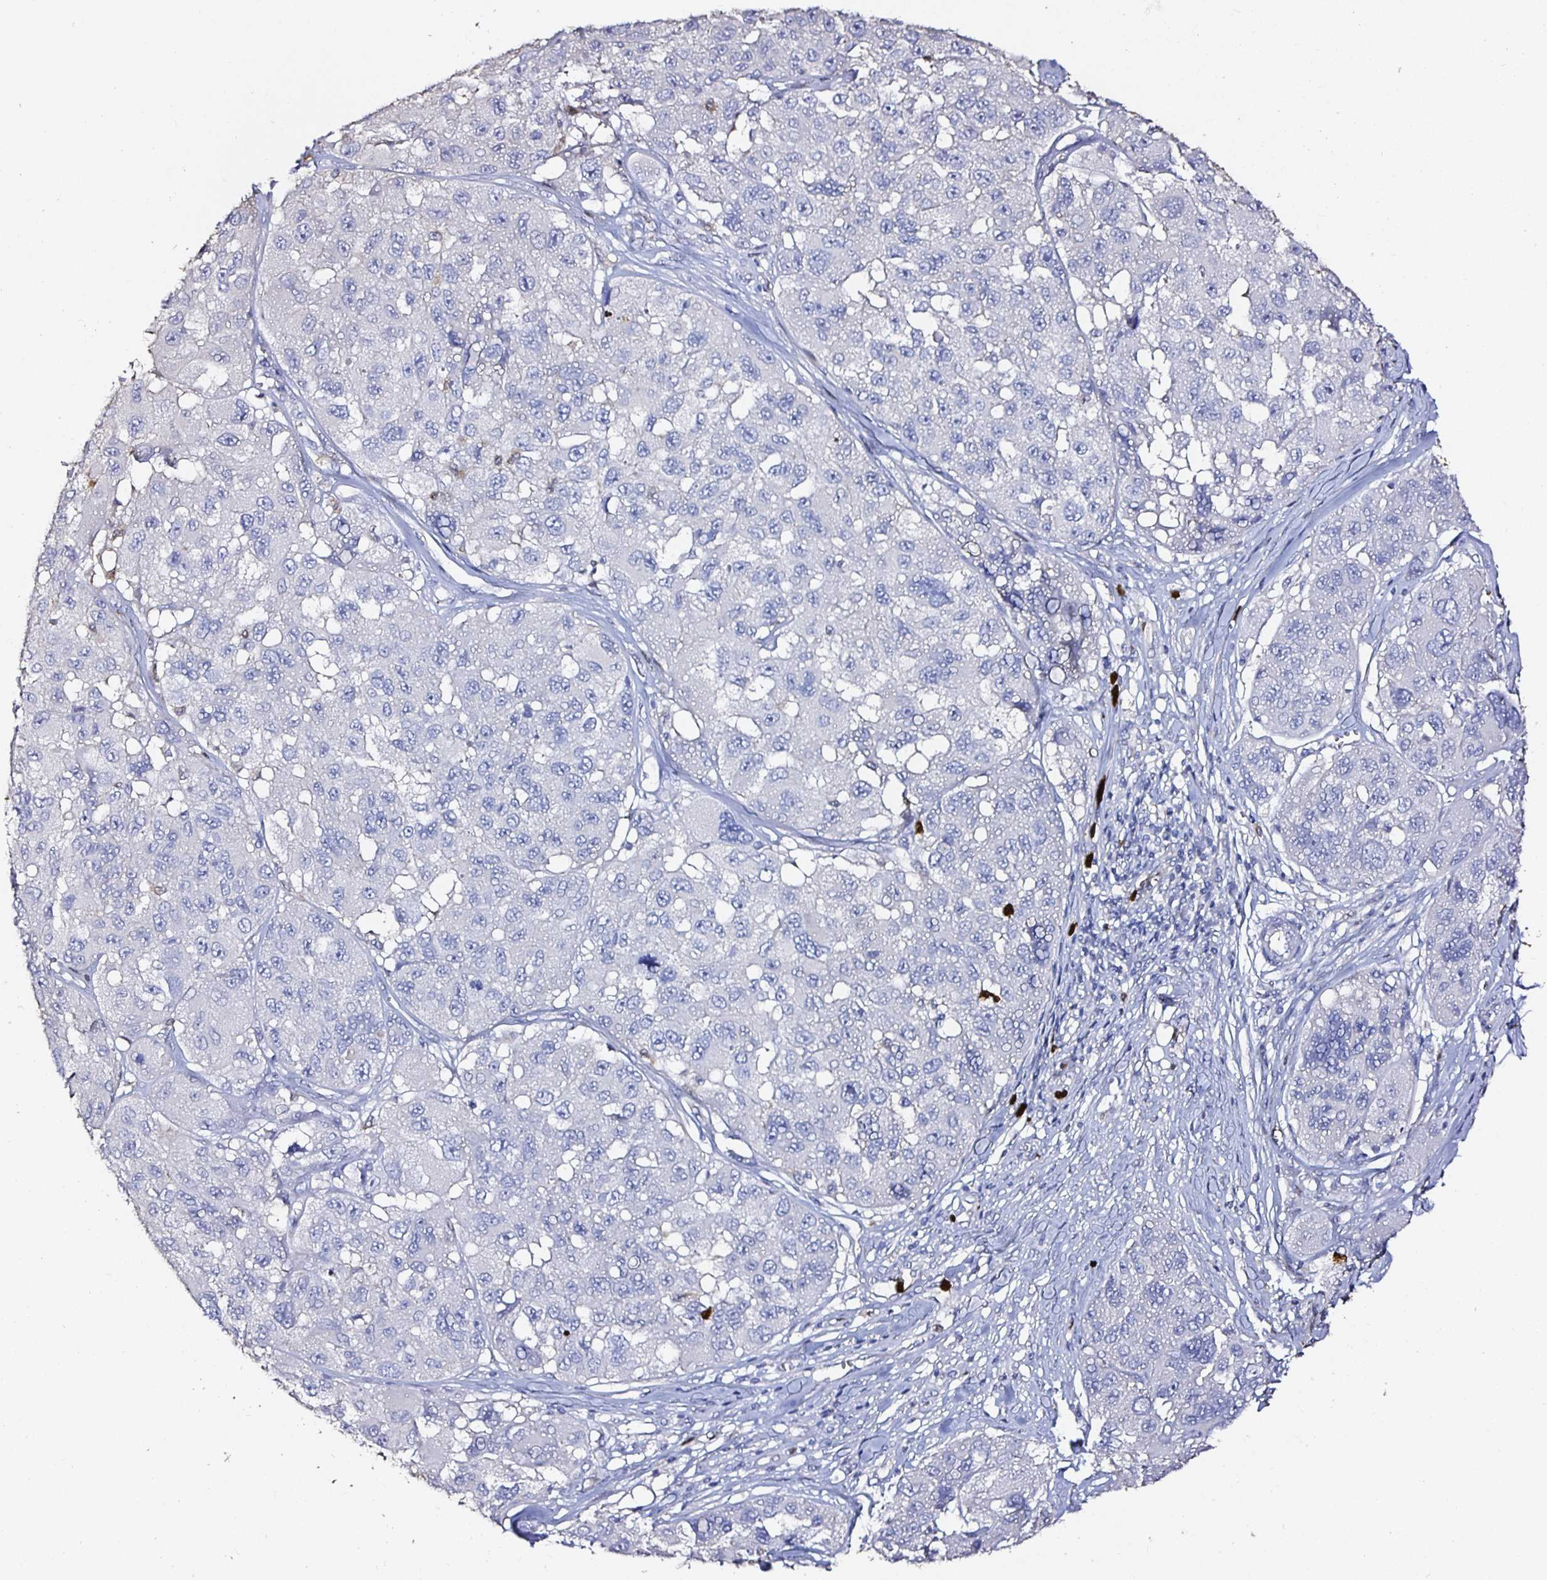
{"staining": {"intensity": "negative", "quantity": "none", "location": "none"}, "tissue": "melanoma", "cell_type": "Tumor cells", "image_type": "cancer", "snomed": [{"axis": "morphology", "description": "Malignant melanoma, NOS"}, {"axis": "topography", "description": "Skin"}], "caption": "The photomicrograph exhibits no staining of tumor cells in malignant melanoma. The staining is performed using DAB brown chromogen with nuclei counter-stained in using hematoxylin.", "gene": "TLR4", "patient": {"sex": "female", "age": 66}}